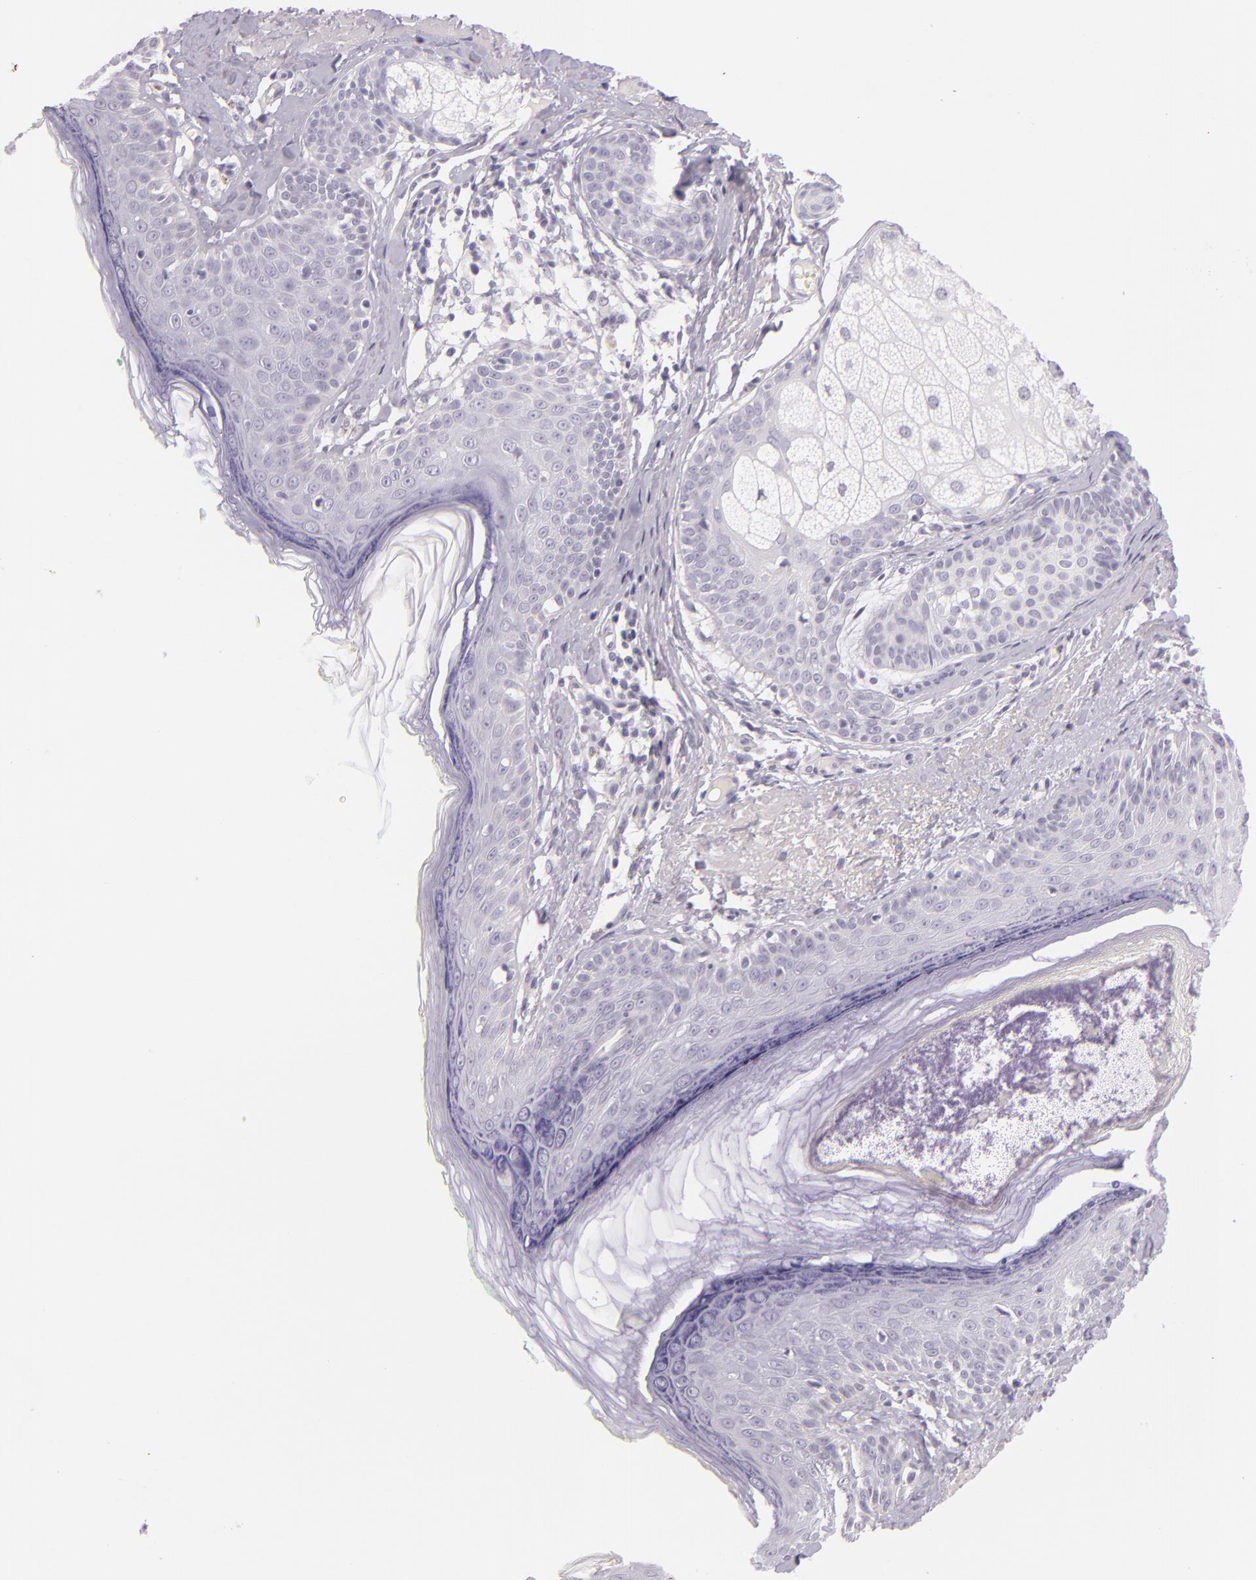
{"staining": {"intensity": "negative", "quantity": "none", "location": "none"}, "tissue": "skin cancer", "cell_type": "Tumor cells", "image_type": "cancer", "snomed": [{"axis": "morphology", "description": "Basal cell carcinoma"}, {"axis": "topography", "description": "Skin"}], "caption": "An immunohistochemistry (IHC) image of skin cancer (basal cell carcinoma) is shown. There is no staining in tumor cells of skin cancer (basal cell carcinoma).", "gene": "CBS", "patient": {"sex": "male", "age": 63}}